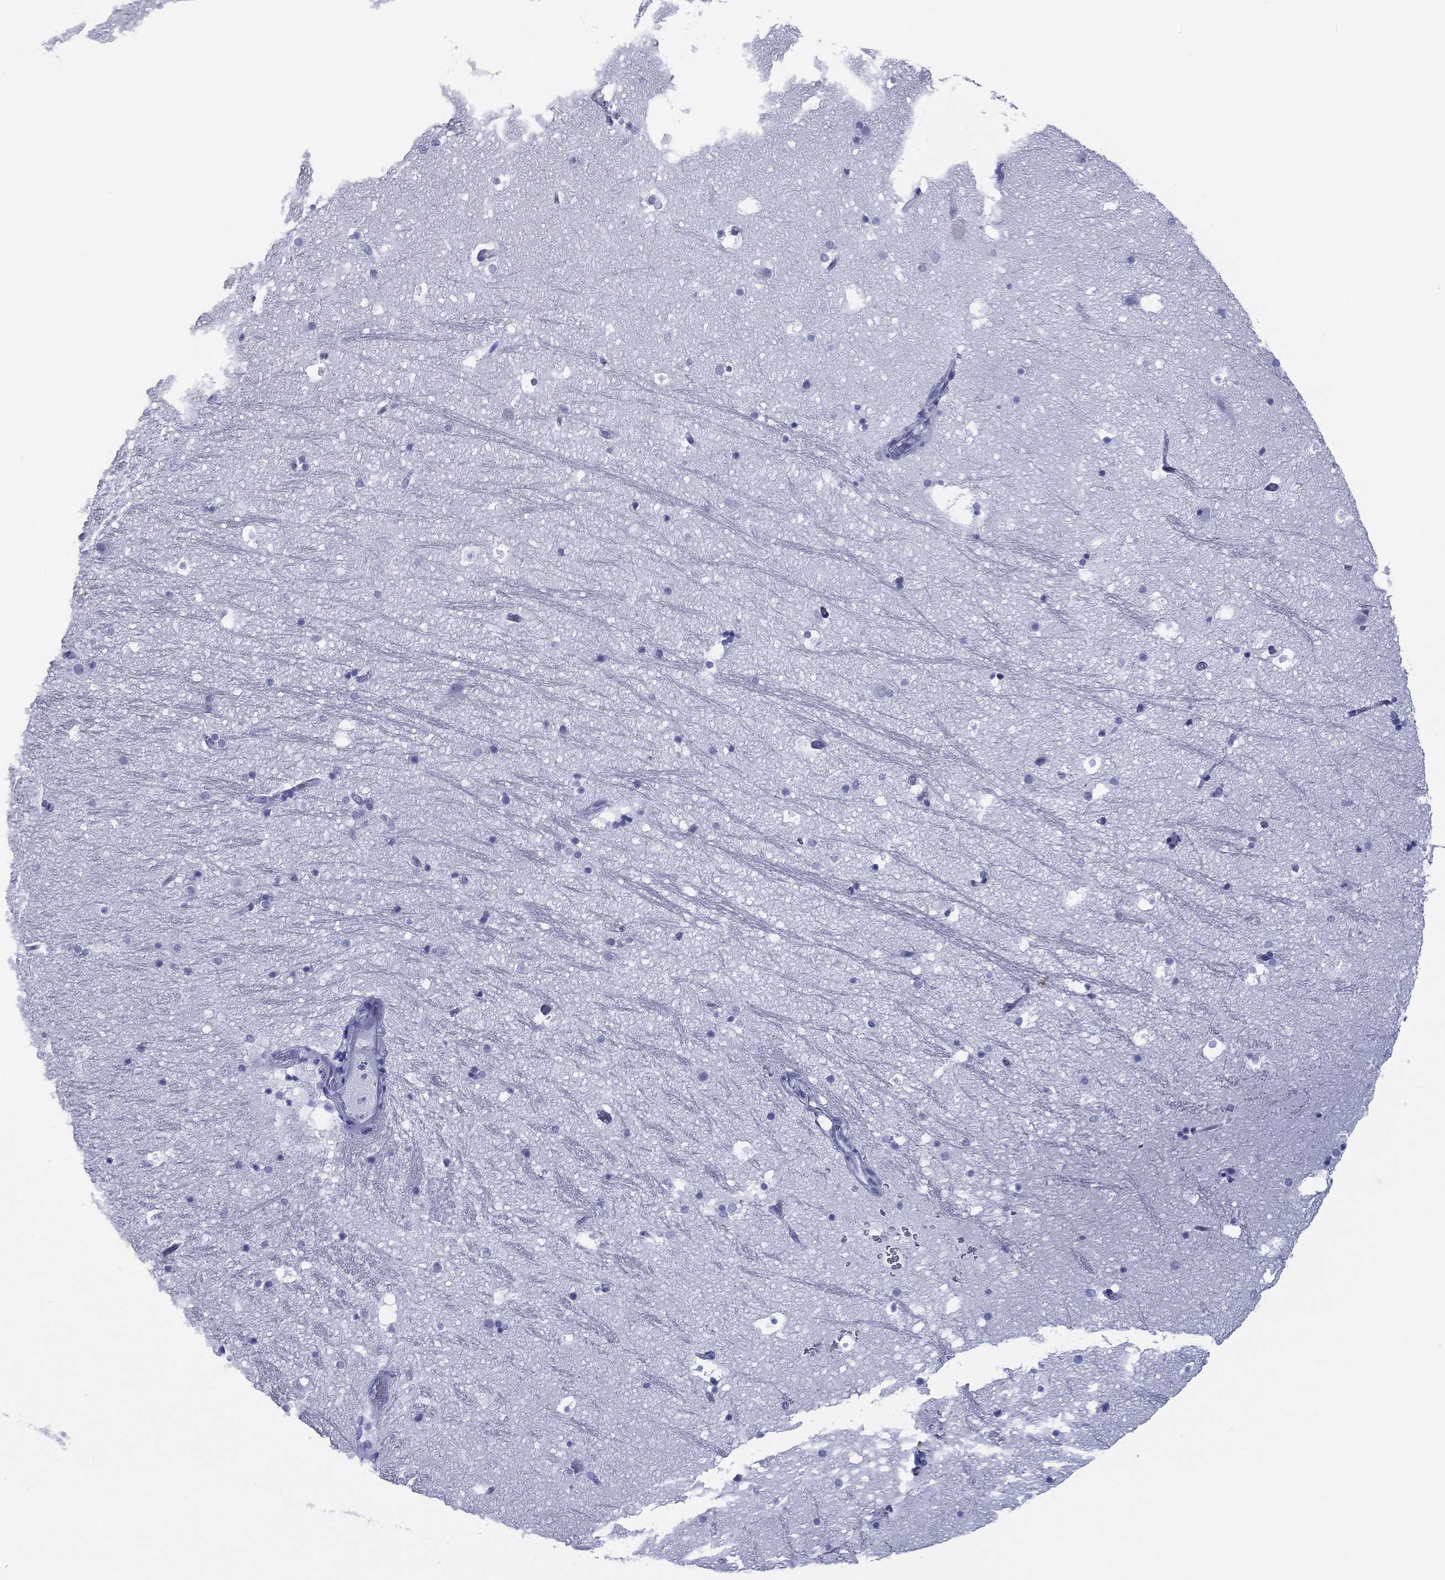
{"staining": {"intensity": "negative", "quantity": "none", "location": "none"}, "tissue": "hippocampus", "cell_type": "Glial cells", "image_type": "normal", "snomed": [{"axis": "morphology", "description": "Normal tissue, NOS"}, {"axis": "topography", "description": "Hippocampus"}], "caption": "The immunohistochemistry (IHC) micrograph has no significant staining in glial cells of hippocampus.", "gene": "RSPH4A", "patient": {"sex": "male", "age": 51}}